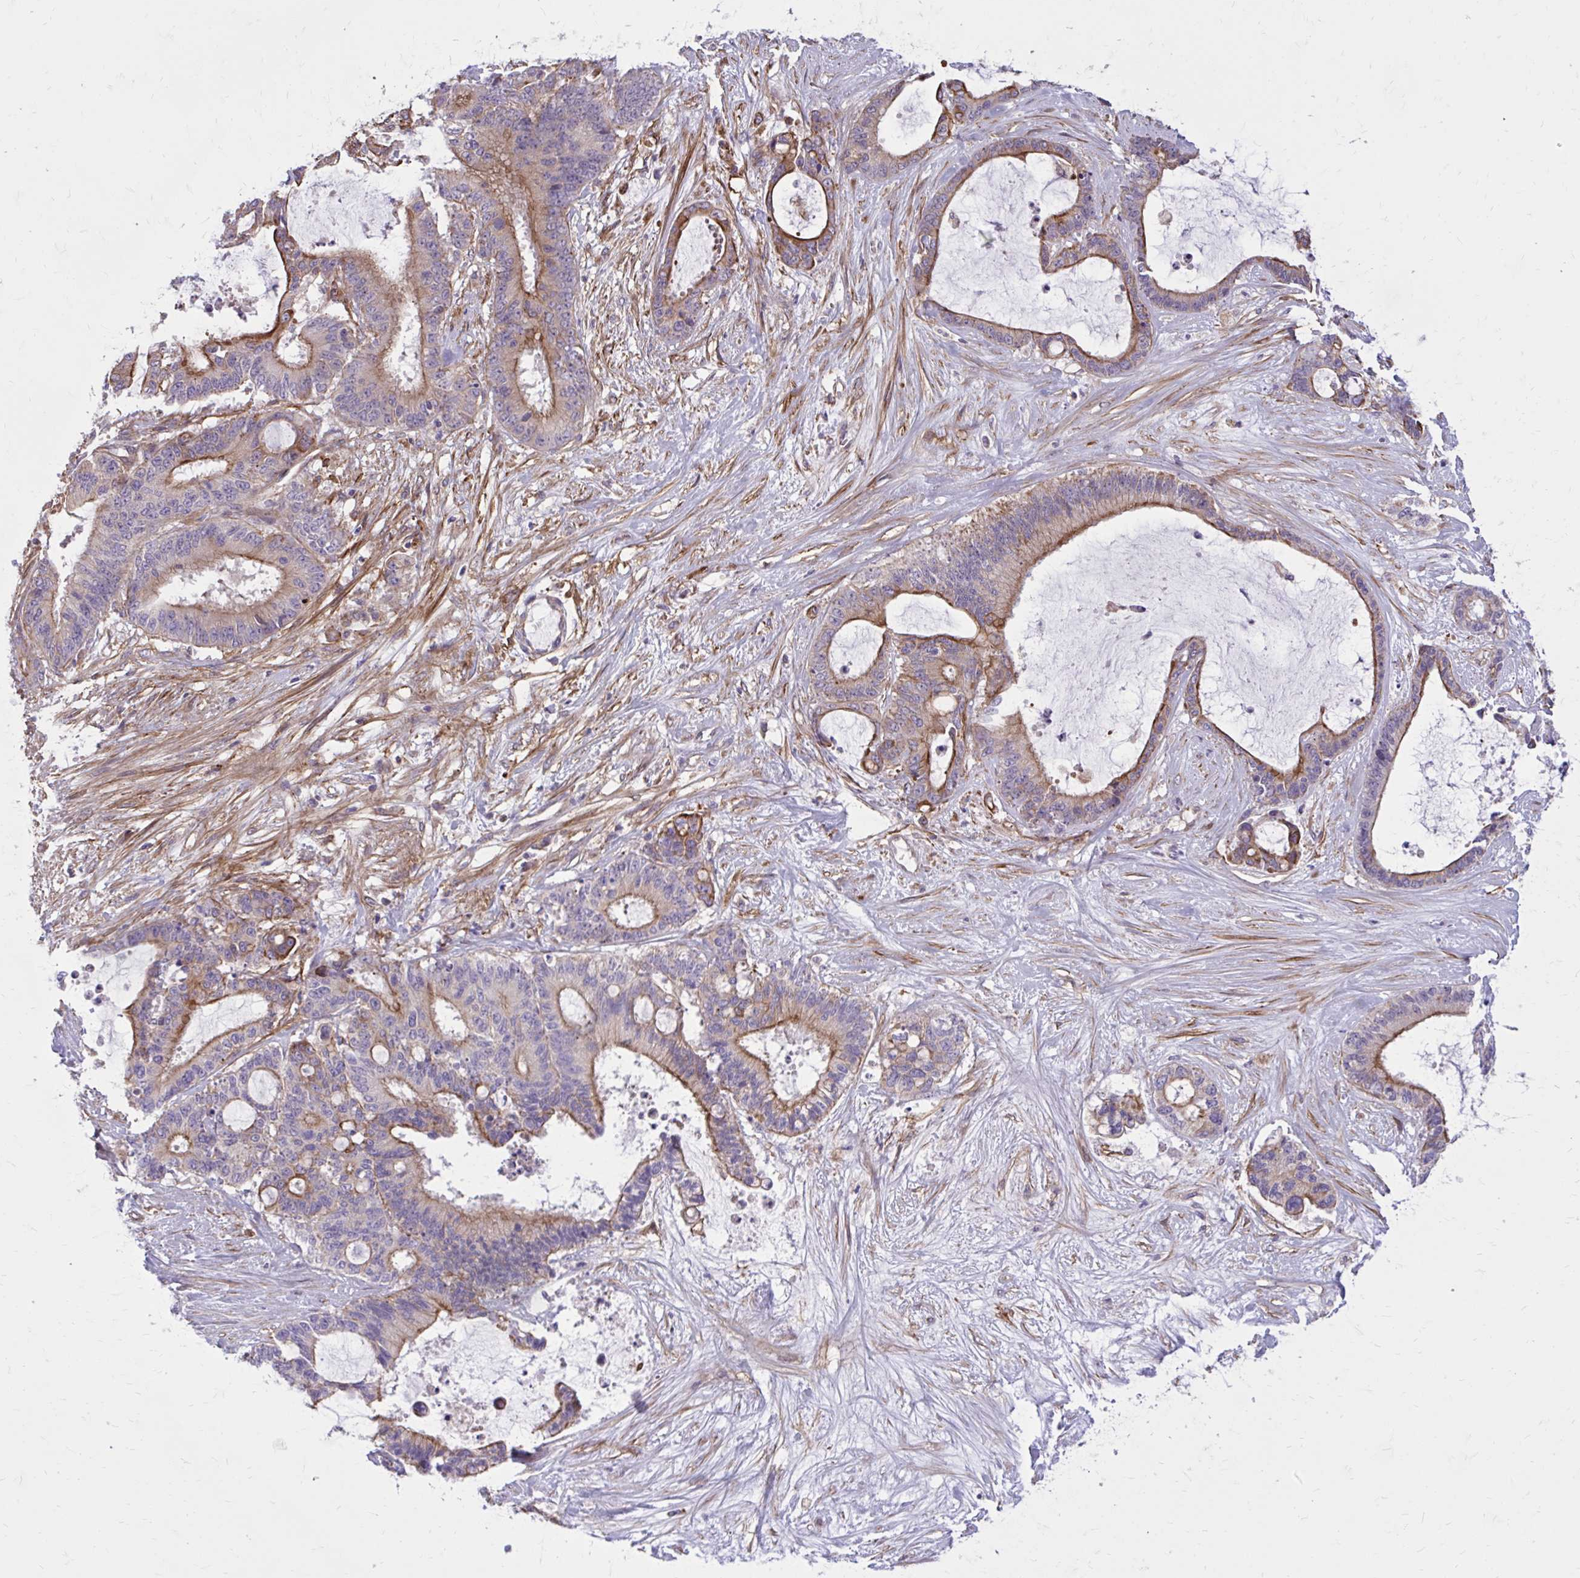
{"staining": {"intensity": "moderate", "quantity": "25%-75%", "location": "cytoplasmic/membranous"}, "tissue": "liver cancer", "cell_type": "Tumor cells", "image_type": "cancer", "snomed": [{"axis": "morphology", "description": "Normal tissue, NOS"}, {"axis": "morphology", "description": "Cholangiocarcinoma"}, {"axis": "topography", "description": "Liver"}, {"axis": "topography", "description": "Peripheral nerve tissue"}], "caption": "Liver cholangiocarcinoma tissue exhibits moderate cytoplasmic/membranous staining in about 25%-75% of tumor cells, visualized by immunohistochemistry. (IHC, brightfield microscopy, high magnification).", "gene": "FAP", "patient": {"sex": "female", "age": 73}}